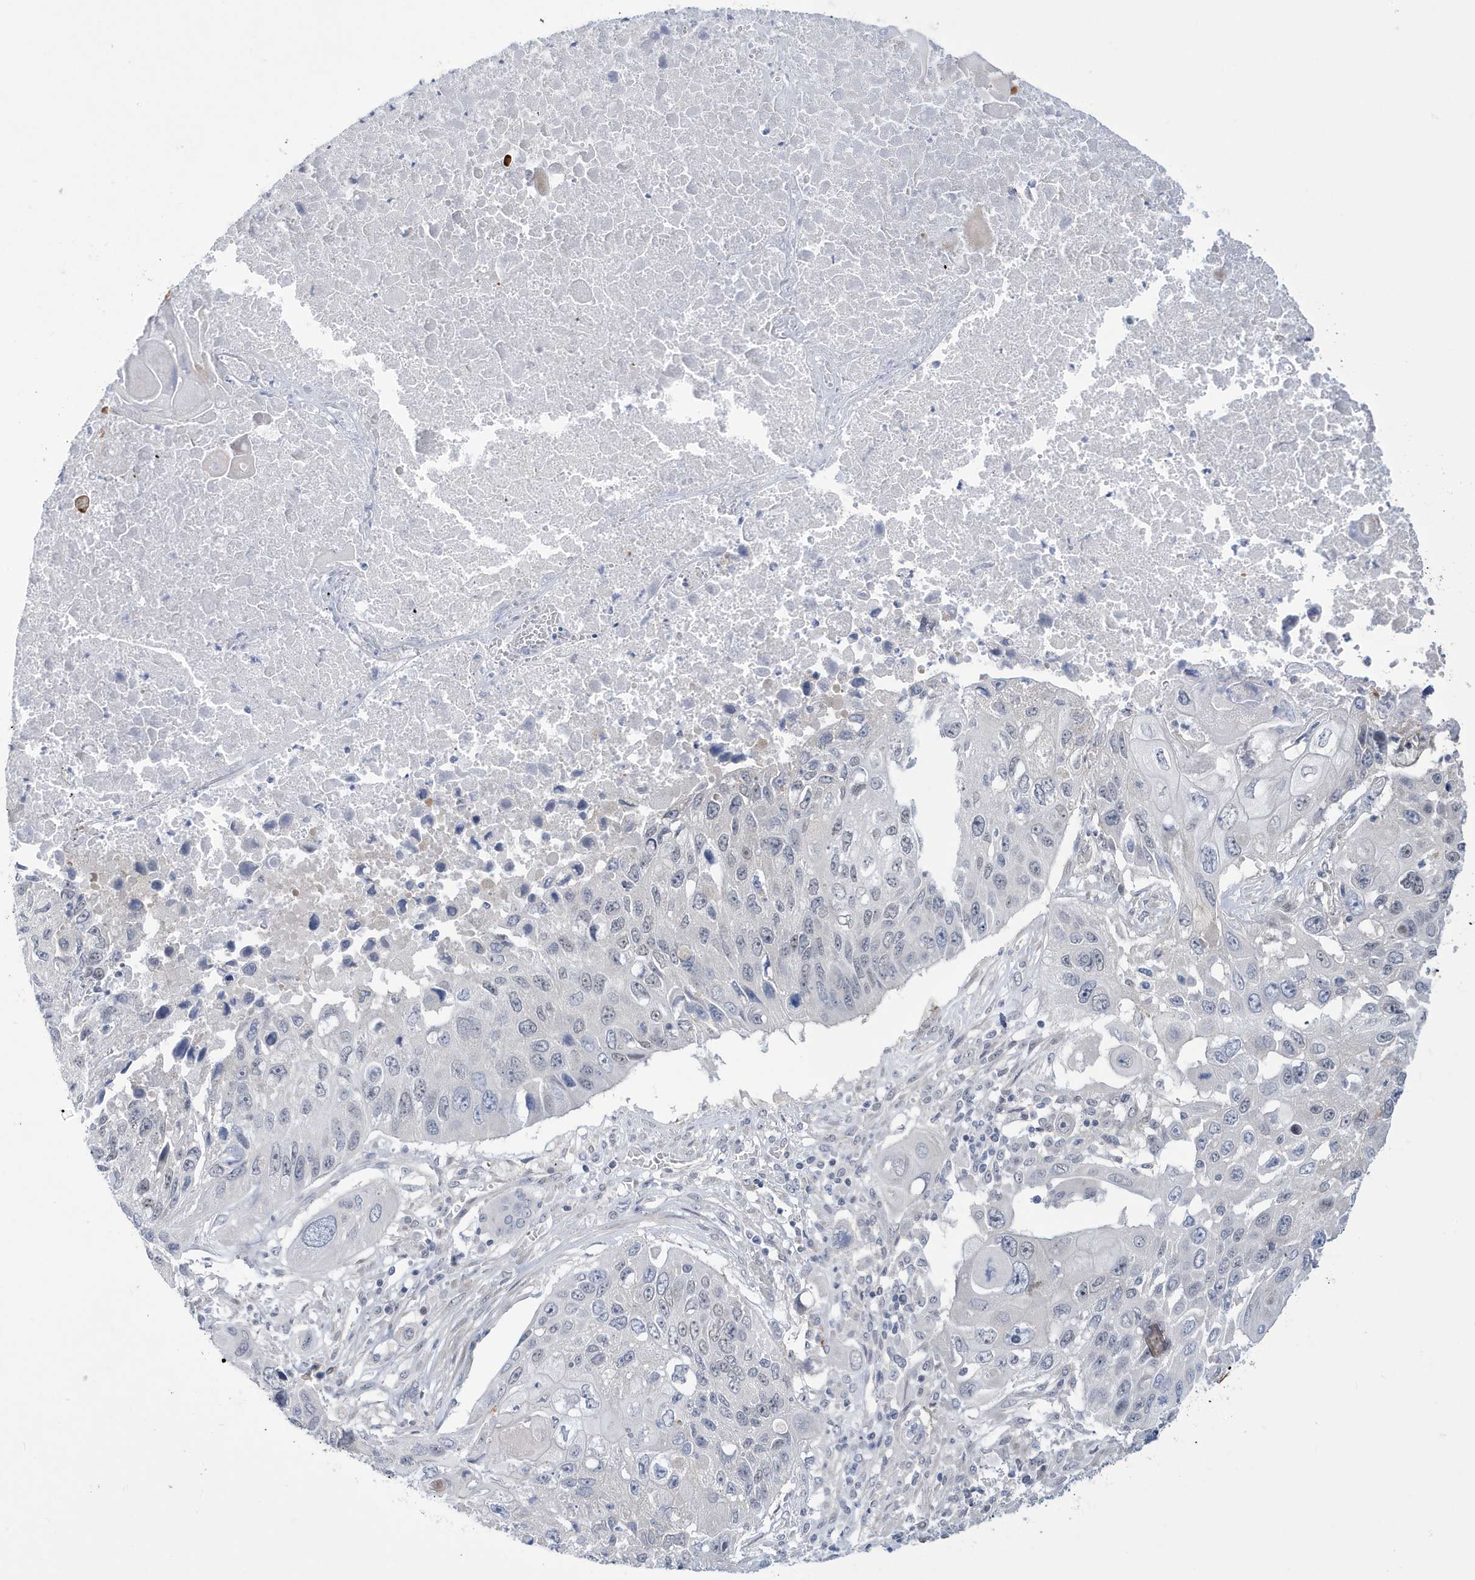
{"staining": {"intensity": "negative", "quantity": "none", "location": "none"}, "tissue": "lung cancer", "cell_type": "Tumor cells", "image_type": "cancer", "snomed": [{"axis": "morphology", "description": "Squamous cell carcinoma, NOS"}, {"axis": "topography", "description": "Lung"}], "caption": "Immunohistochemical staining of lung cancer shows no significant staining in tumor cells.", "gene": "ZNF654", "patient": {"sex": "male", "age": 61}}